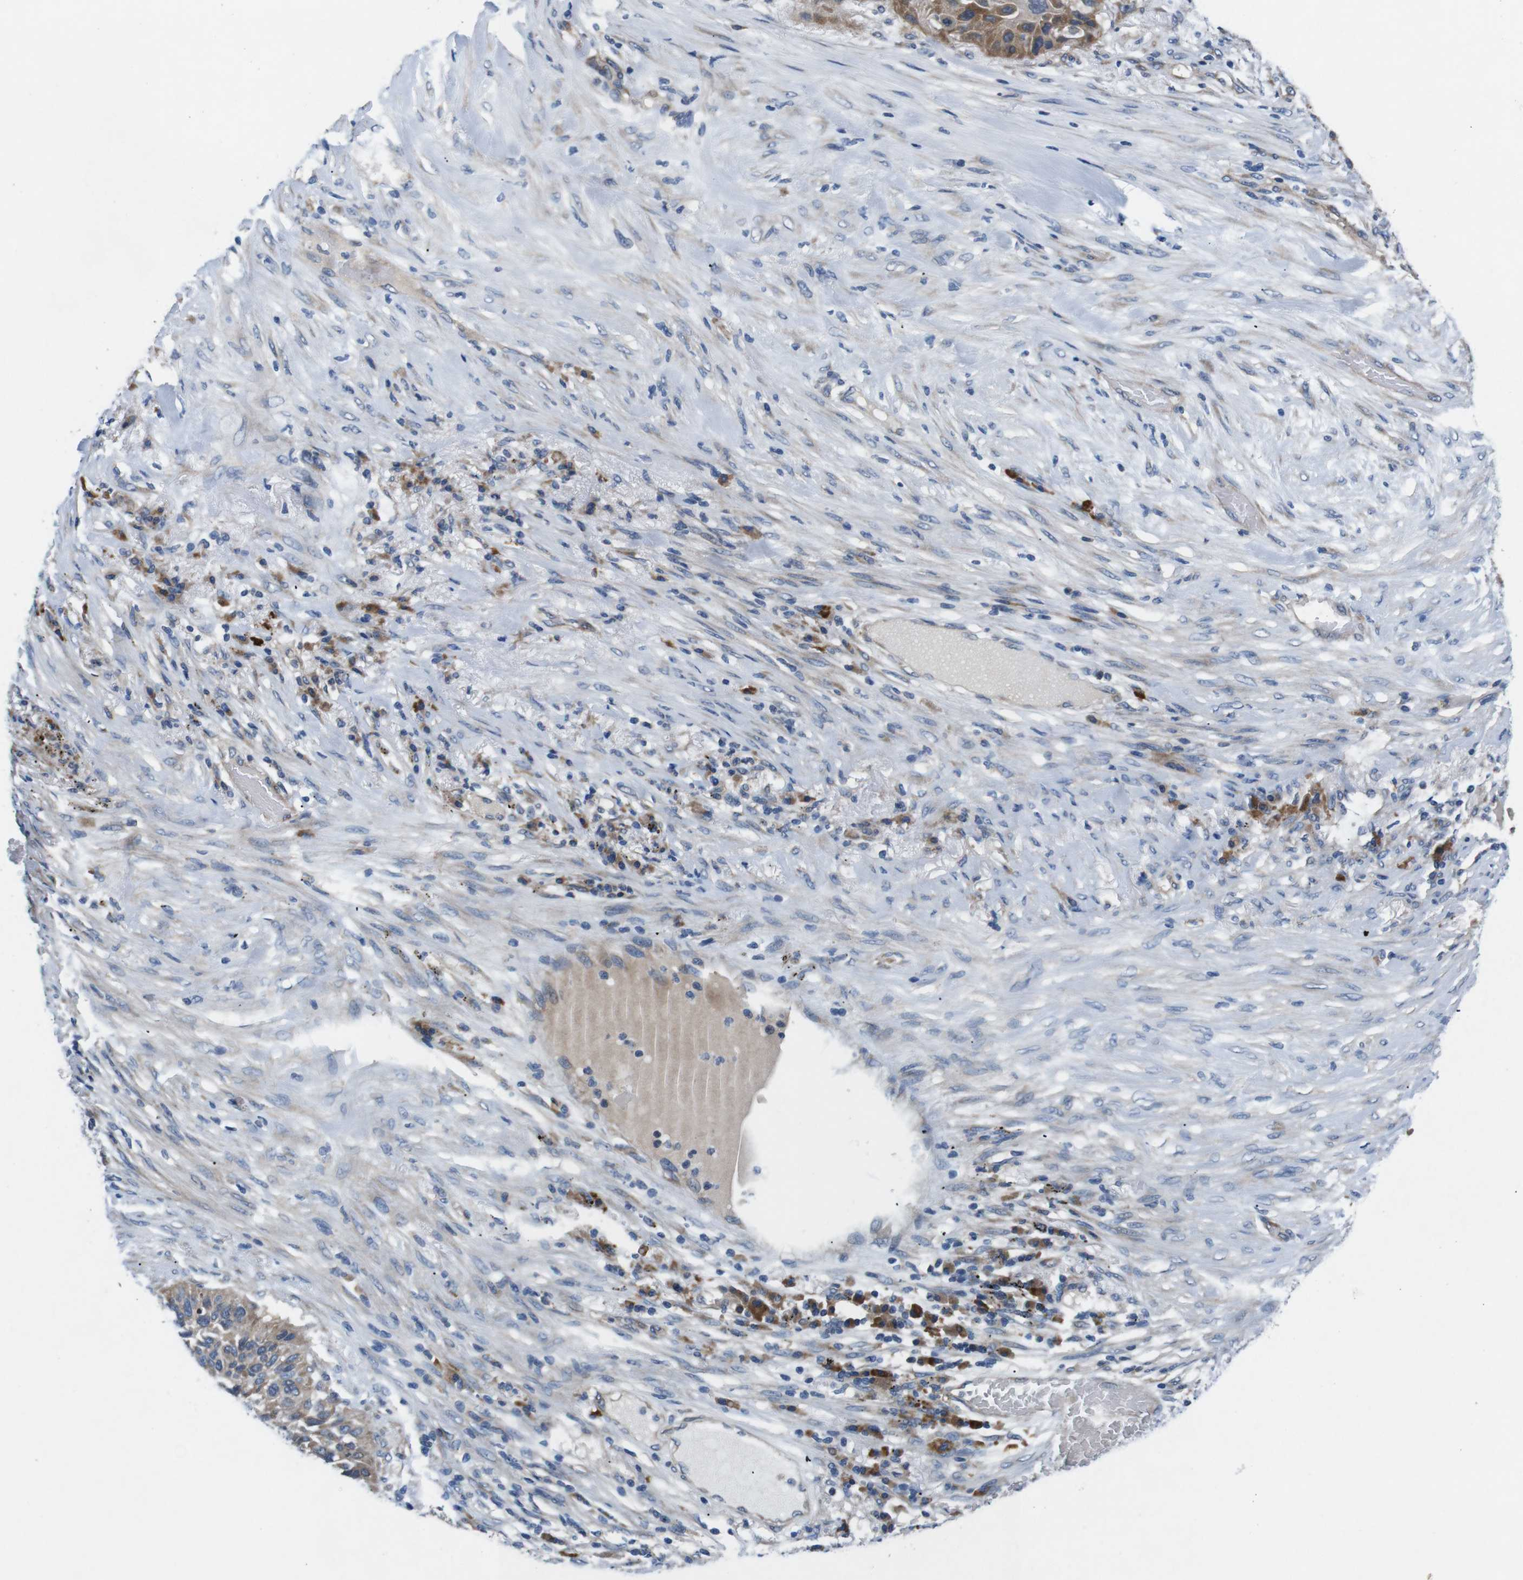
{"staining": {"intensity": "moderate", "quantity": ">75%", "location": "cytoplasmic/membranous"}, "tissue": "lung cancer", "cell_type": "Tumor cells", "image_type": "cancer", "snomed": [{"axis": "morphology", "description": "Squamous cell carcinoma, NOS"}, {"axis": "topography", "description": "Lung"}], "caption": "Protein expression analysis of lung cancer (squamous cell carcinoma) demonstrates moderate cytoplasmic/membranous staining in approximately >75% of tumor cells.", "gene": "JAK1", "patient": {"sex": "male", "age": 57}}